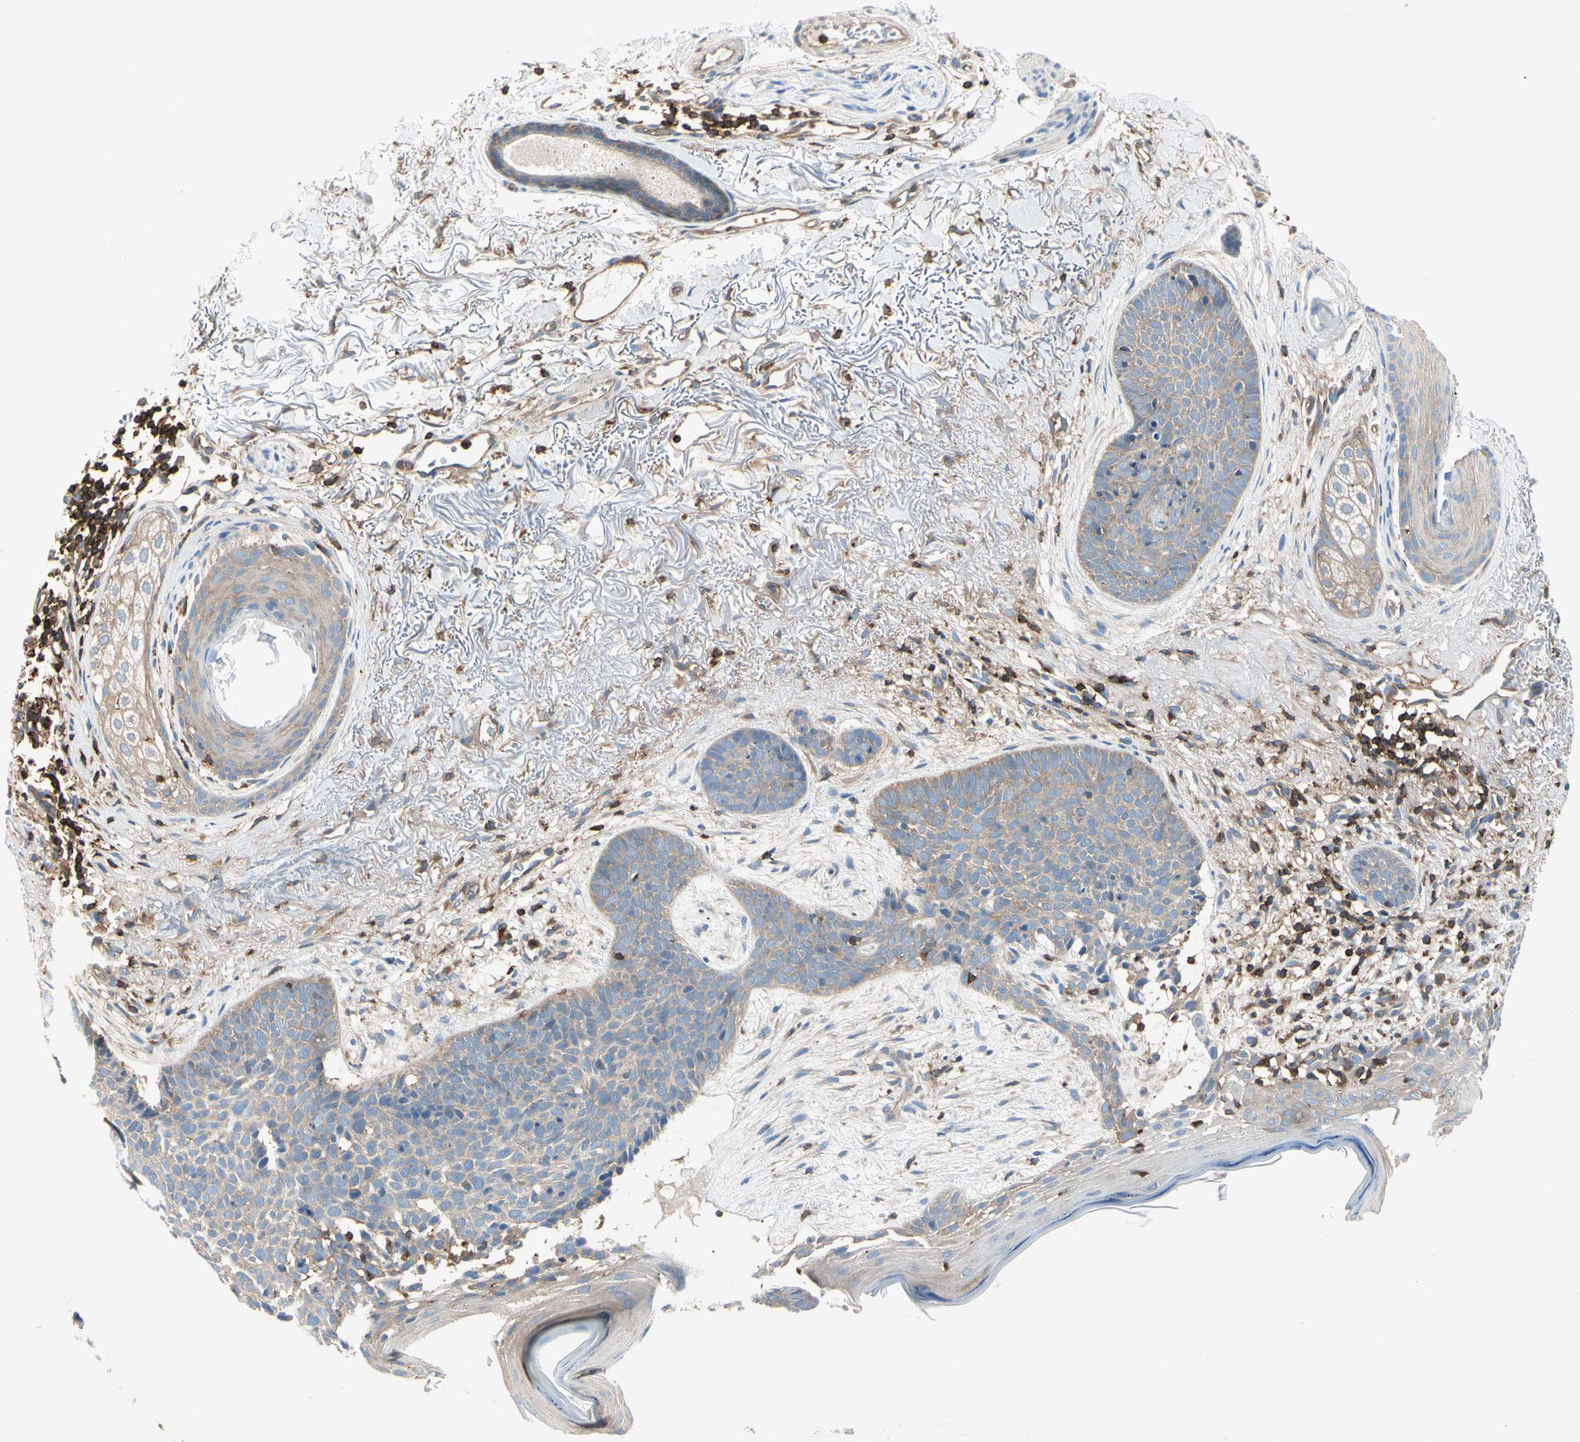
{"staining": {"intensity": "weak", "quantity": ">75%", "location": "cytoplasmic/membranous"}, "tissue": "skin cancer", "cell_type": "Tumor cells", "image_type": "cancer", "snomed": [{"axis": "morphology", "description": "Normal tissue, NOS"}, {"axis": "morphology", "description": "Basal cell carcinoma"}, {"axis": "topography", "description": "Skin"}], "caption": "Protein expression analysis of basal cell carcinoma (skin) demonstrates weak cytoplasmic/membranous staining in approximately >75% of tumor cells. The protein of interest is stained brown, and the nuclei are stained in blue (DAB IHC with brightfield microscopy, high magnification).", "gene": "CAPZA2", "patient": {"sex": "female", "age": 70}}